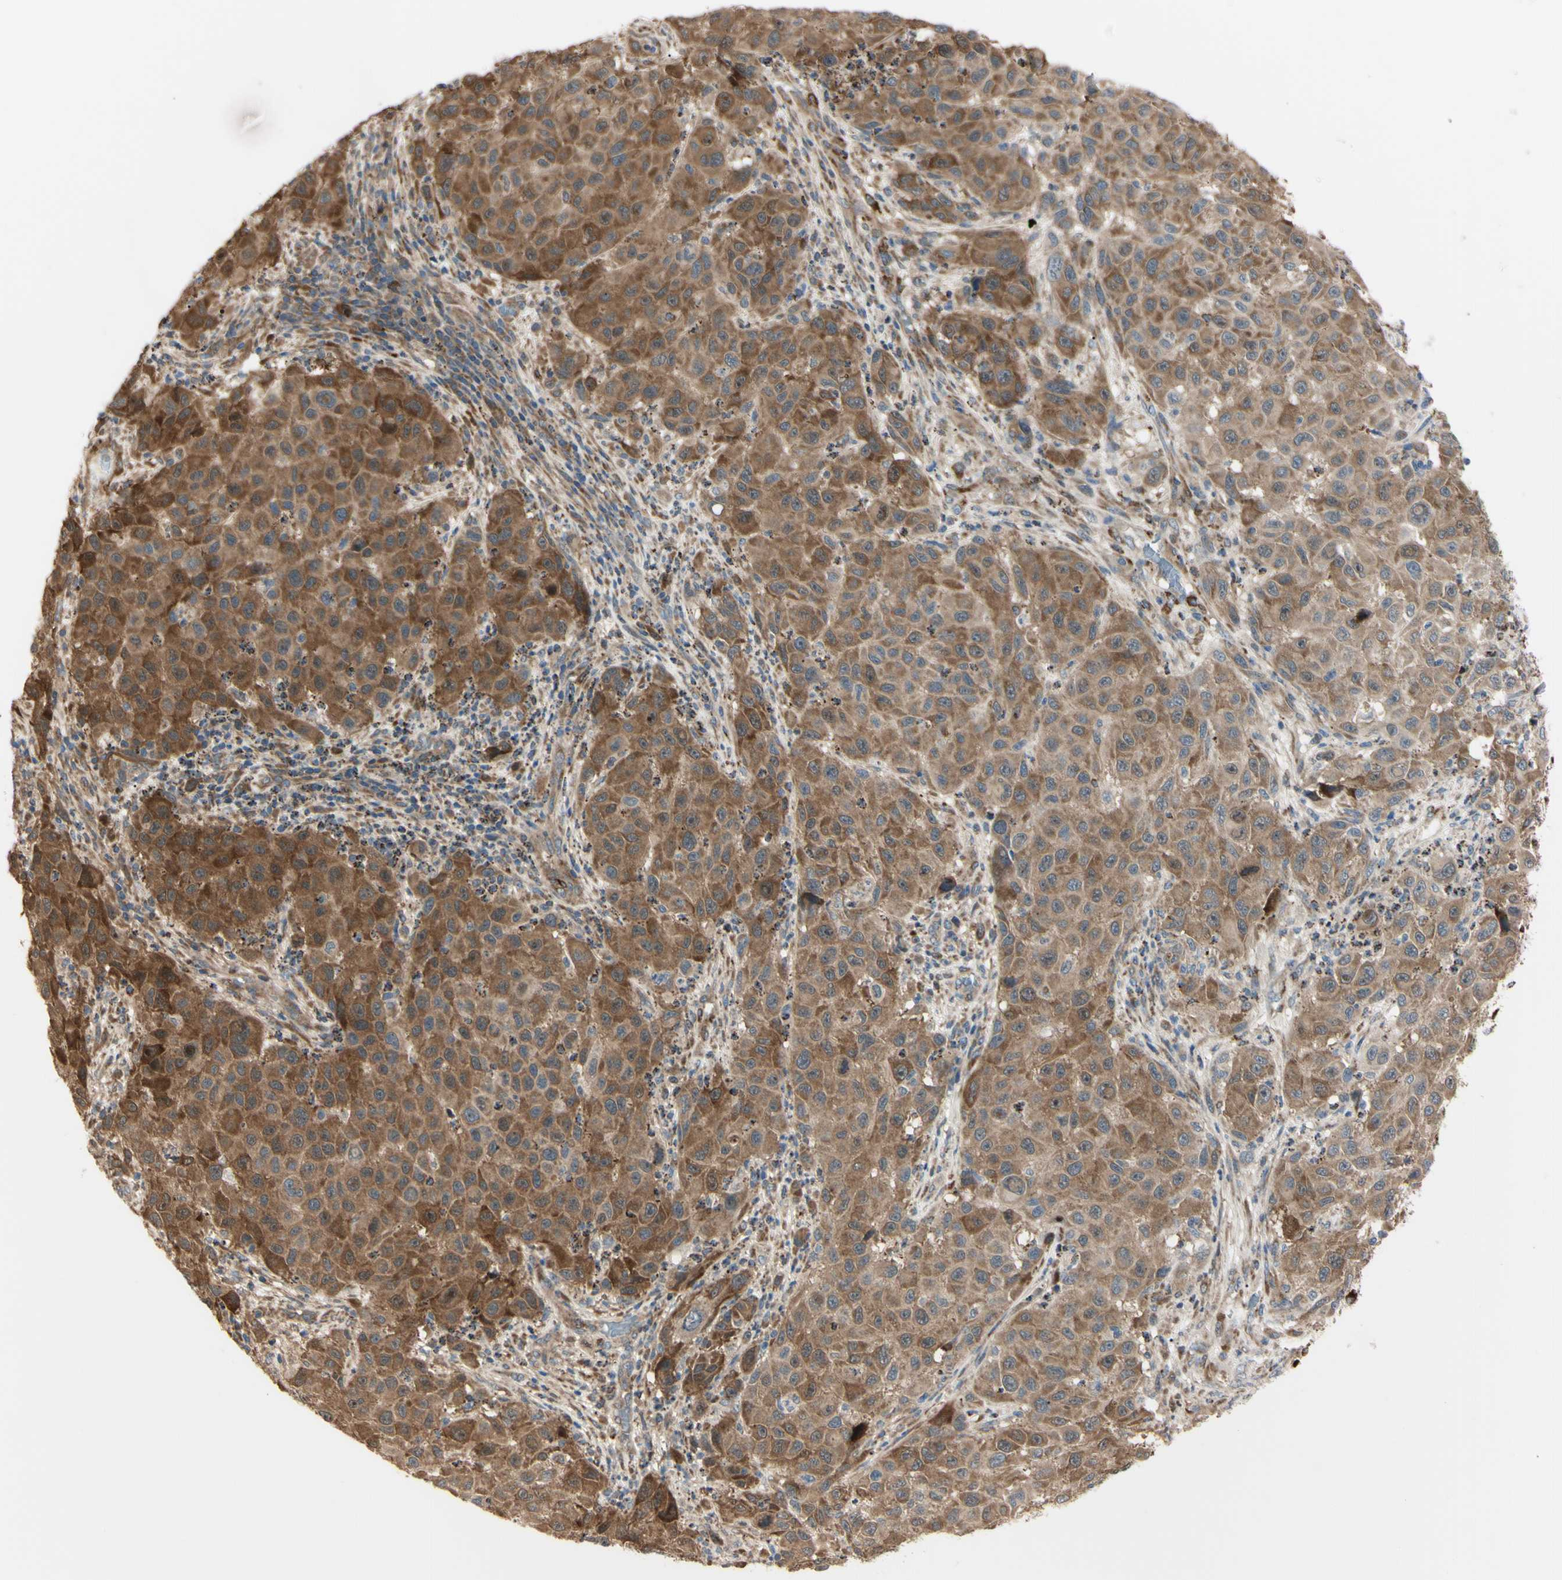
{"staining": {"intensity": "moderate", "quantity": ">75%", "location": "cytoplasmic/membranous"}, "tissue": "melanoma", "cell_type": "Tumor cells", "image_type": "cancer", "snomed": [{"axis": "morphology", "description": "Malignant melanoma, Metastatic site"}, {"axis": "topography", "description": "Lymph node"}], "caption": "A micrograph showing moderate cytoplasmic/membranous staining in about >75% of tumor cells in melanoma, as visualized by brown immunohistochemical staining.", "gene": "EIF5A", "patient": {"sex": "male", "age": 61}}